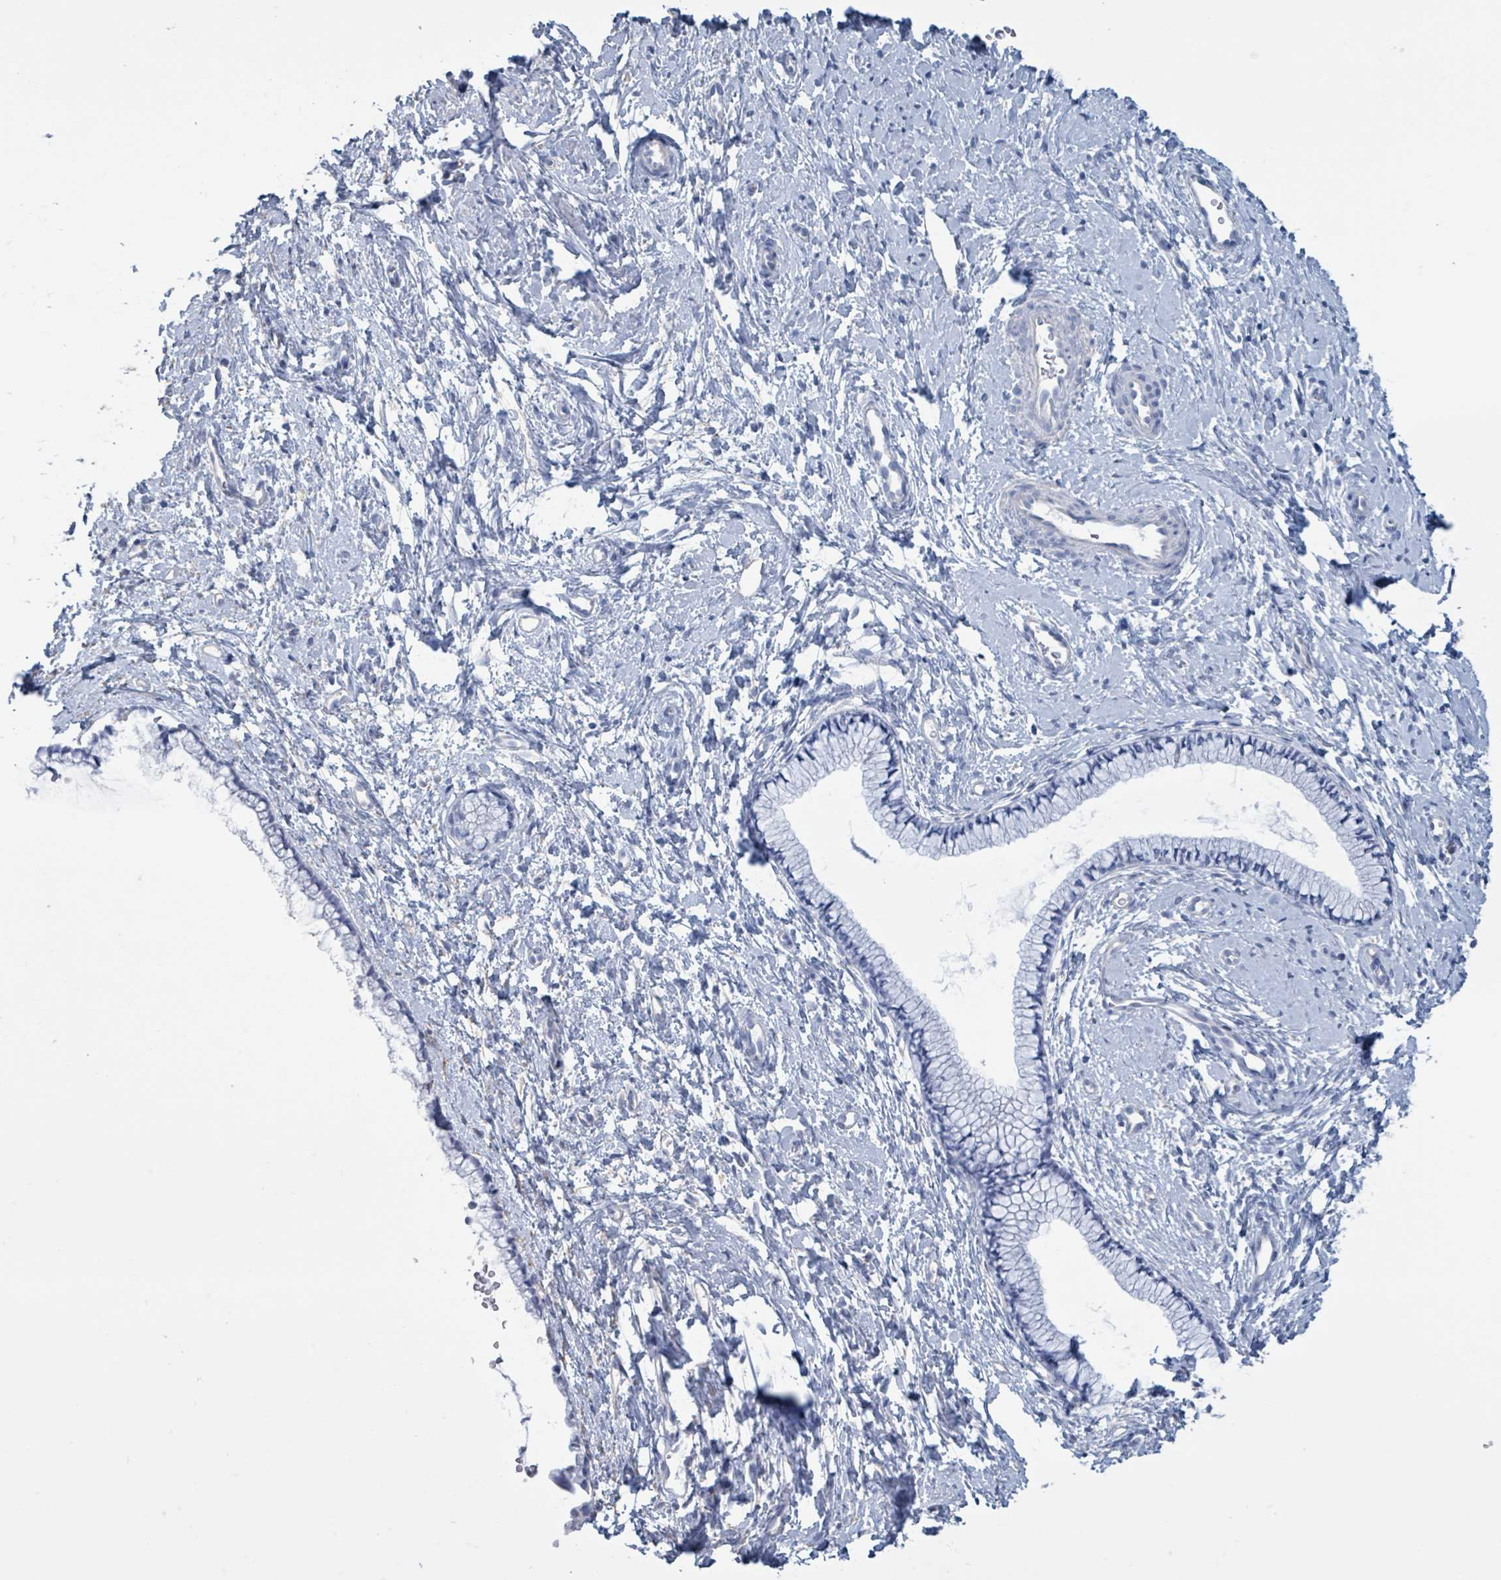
{"staining": {"intensity": "negative", "quantity": "none", "location": "none"}, "tissue": "cervix", "cell_type": "Glandular cells", "image_type": "normal", "snomed": [{"axis": "morphology", "description": "Normal tissue, NOS"}, {"axis": "topography", "description": "Cervix"}], "caption": "The immunohistochemistry (IHC) micrograph has no significant staining in glandular cells of cervix.", "gene": "CT45A10", "patient": {"sex": "female", "age": 57}}